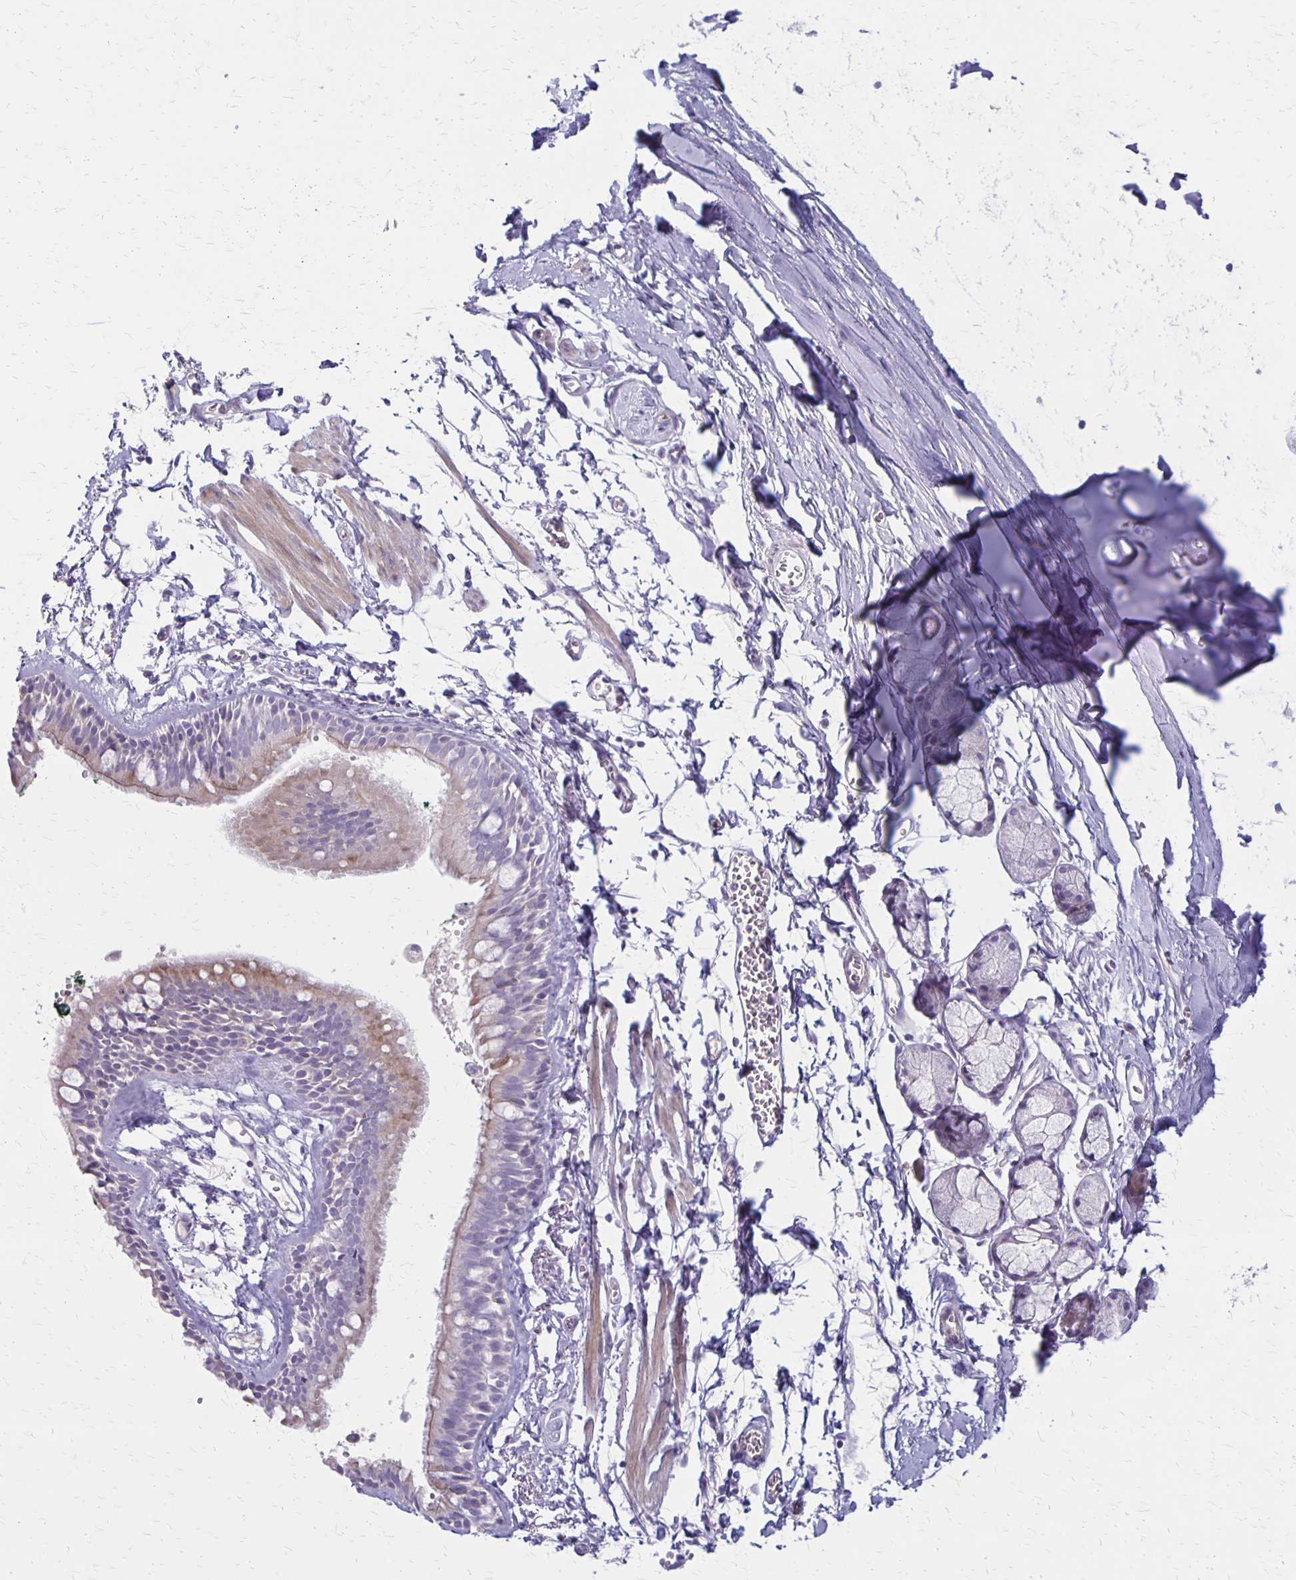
{"staining": {"intensity": "weak", "quantity": "<25%", "location": "cytoplasmic/membranous"}, "tissue": "bronchus", "cell_type": "Respiratory epithelial cells", "image_type": "normal", "snomed": [{"axis": "morphology", "description": "Normal tissue, NOS"}, {"axis": "topography", "description": "Cartilage tissue"}, {"axis": "topography", "description": "Bronchus"}], "caption": "Human bronchus stained for a protein using immunohistochemistry (IHC) exhibits no positivity in respiratory epithelial cells.", "gene": "HOMER1", "patient": {"sex": "female", "age": 59}}